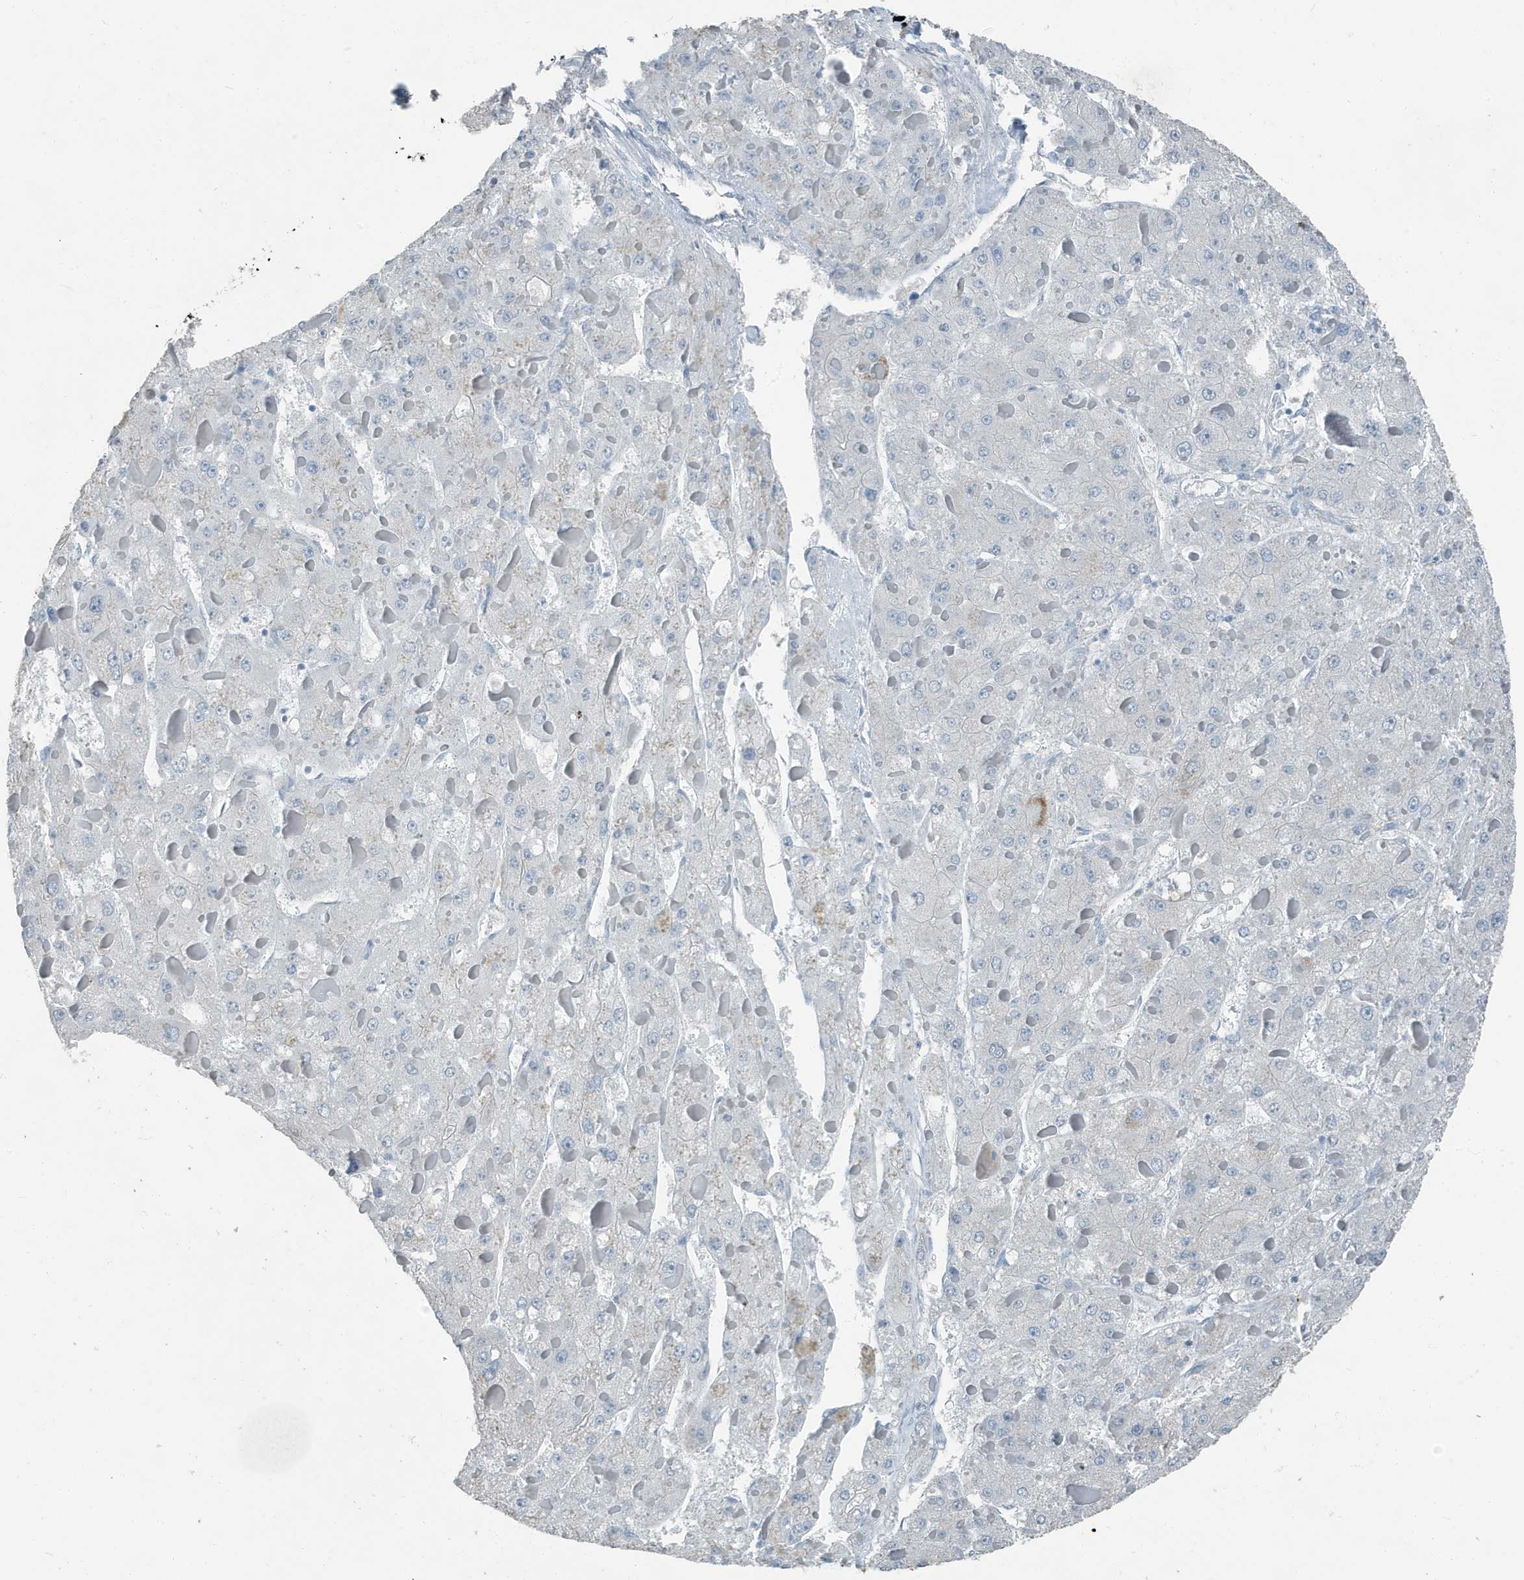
{"staining": {"intensity": "weak", "quantity": "<25%", "location": "cytoplasmic/membranous"}, "tissue": "liver cancer", "cell_type": "Tumor cells", "image_type": "cancer", "snomed": [{"axis": "morphology", "description": "Carcinoma, Hepatocellular, NOS"}, {"axis": "topography", "description": "Liver"}], "caption": "There is no significant positivity in tumor cells of hepatocellular carcinoma (liver).", "gene": "FAM162A", "patient": {"sex": "female", "age": 73}}